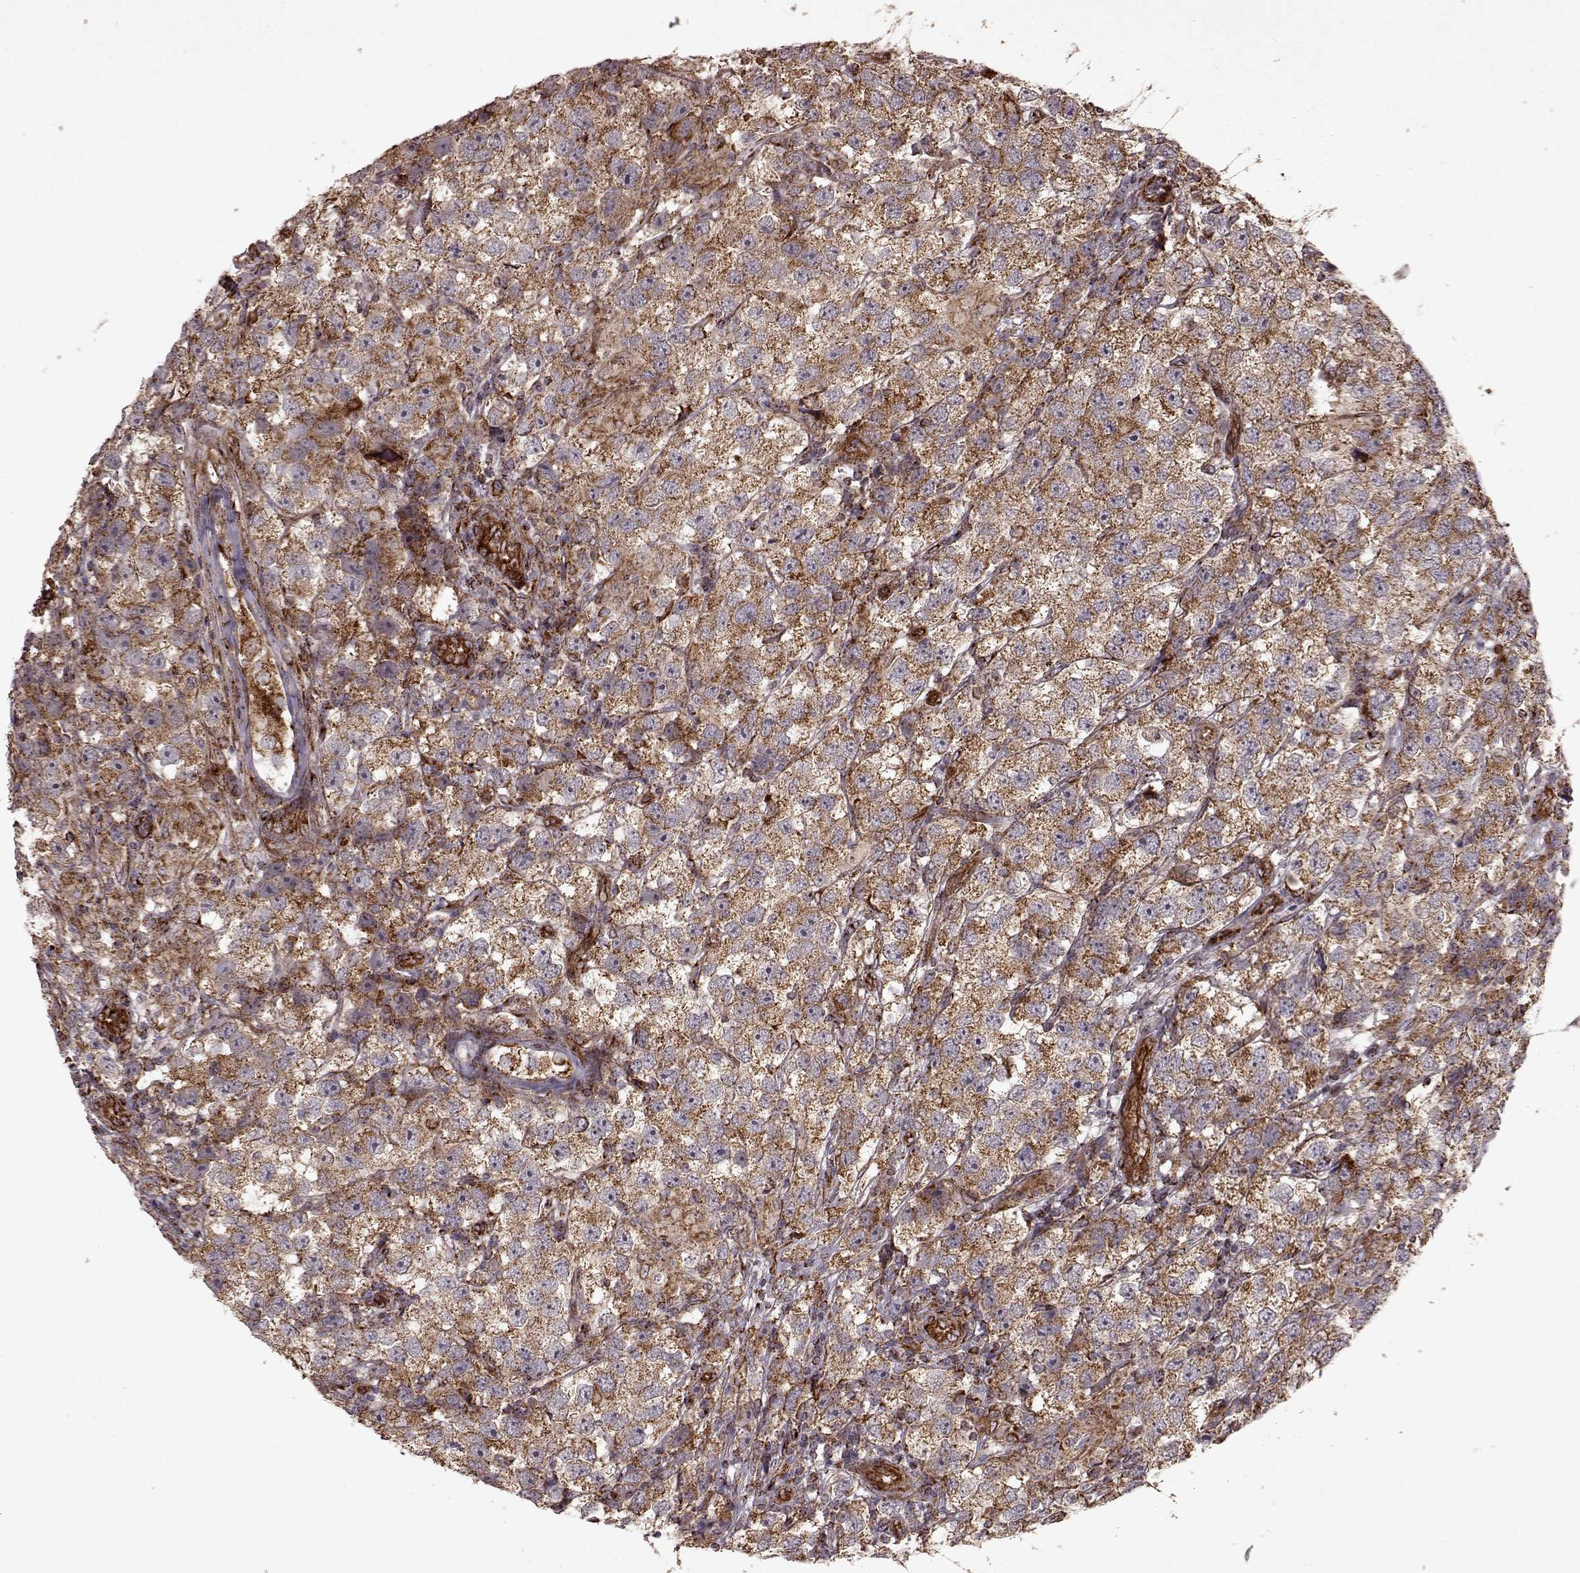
{"staining": {"intensity": "moderate", "quantity": ">75%", "location": "cytoplasmic/membranous"}, "tissue": "testis cancer", "cell_type": "Tumor cells", "image_type": "cancer", "snomed": [{"axis": "morphology", "description": "Seminoma, NOS"}, {"axis": "topography", "description": "Testis"}], "caption": "About >75% of tumor cells in testis cancer reveal moderate cytoplasmic/membranous protein staining as visualized by brown immunohistochemical staining.", "gene": "FXN", "patient": {"sex": "male", "age": 26}}